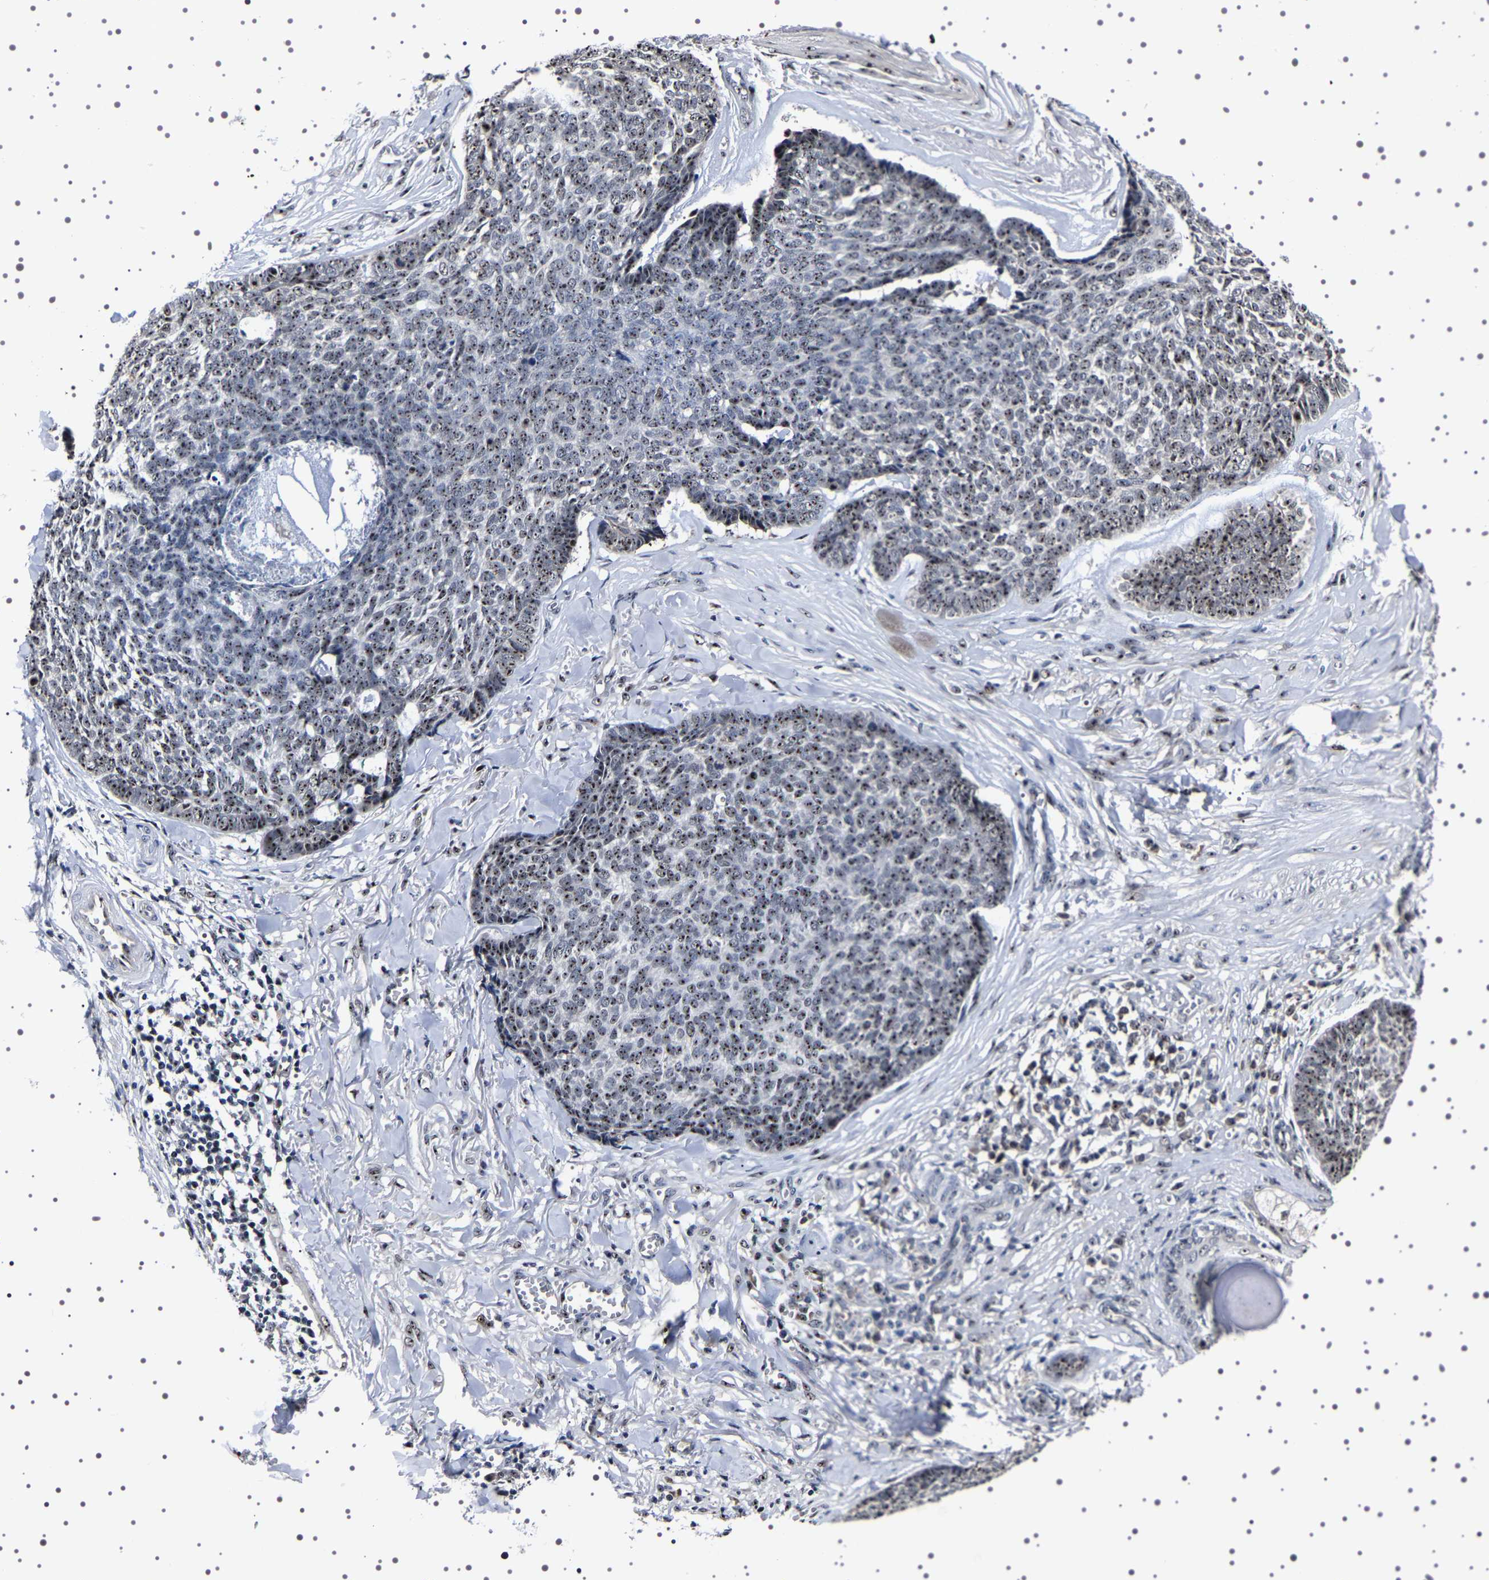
{"staining": {"intensity": "moderate", "quantity": ">75%", "location": "nuclear"}, "tissue": "skin cancer", "cell_type": "Tumor cells", "image_type": "cancer", "snomed": [{"axis": "morphology", "description": "Basal cell carcinoma"}, {"axis": "topography", "description": "Skin"}], "caption": "Moderate nuclear protein positivity is present in about >75% of tumor cells in skin basal cell carcinoma.", "gene": "GNL3", "patient": {"sex": "male", "age": 84}}